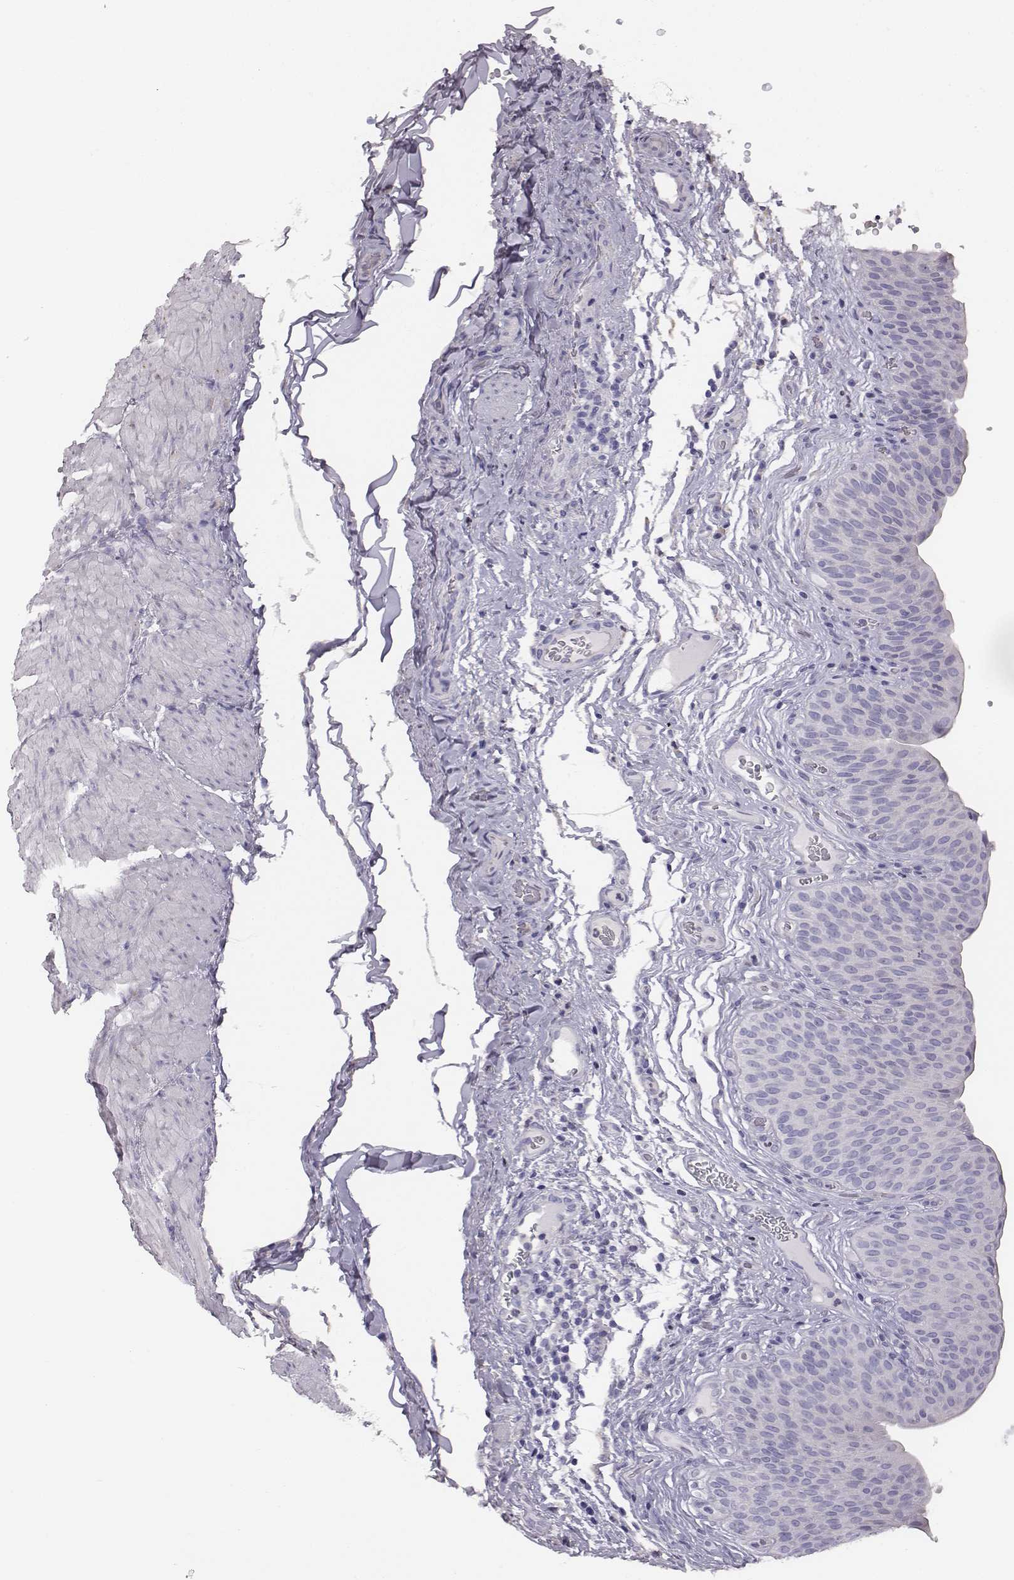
{"staining": {"intensity": "negative", "quantity": "none", "location": "none"}, "tissue": "urinary bladder", "cell_type": "Urothelial cells", "image_type": "normal", "snomed": [{"axis": "morphology", "description": "Normal tissue, NOS"}, {"axis": "topography", "description": "Urinary bladder"}], "caption": "Immunohistochemical staining of unremarkable urinary bladder exhibits no significant positivity in urothelial cells.", "gene": "ENSG00000290147", "patient": {"sex": "male", "age": 66}}